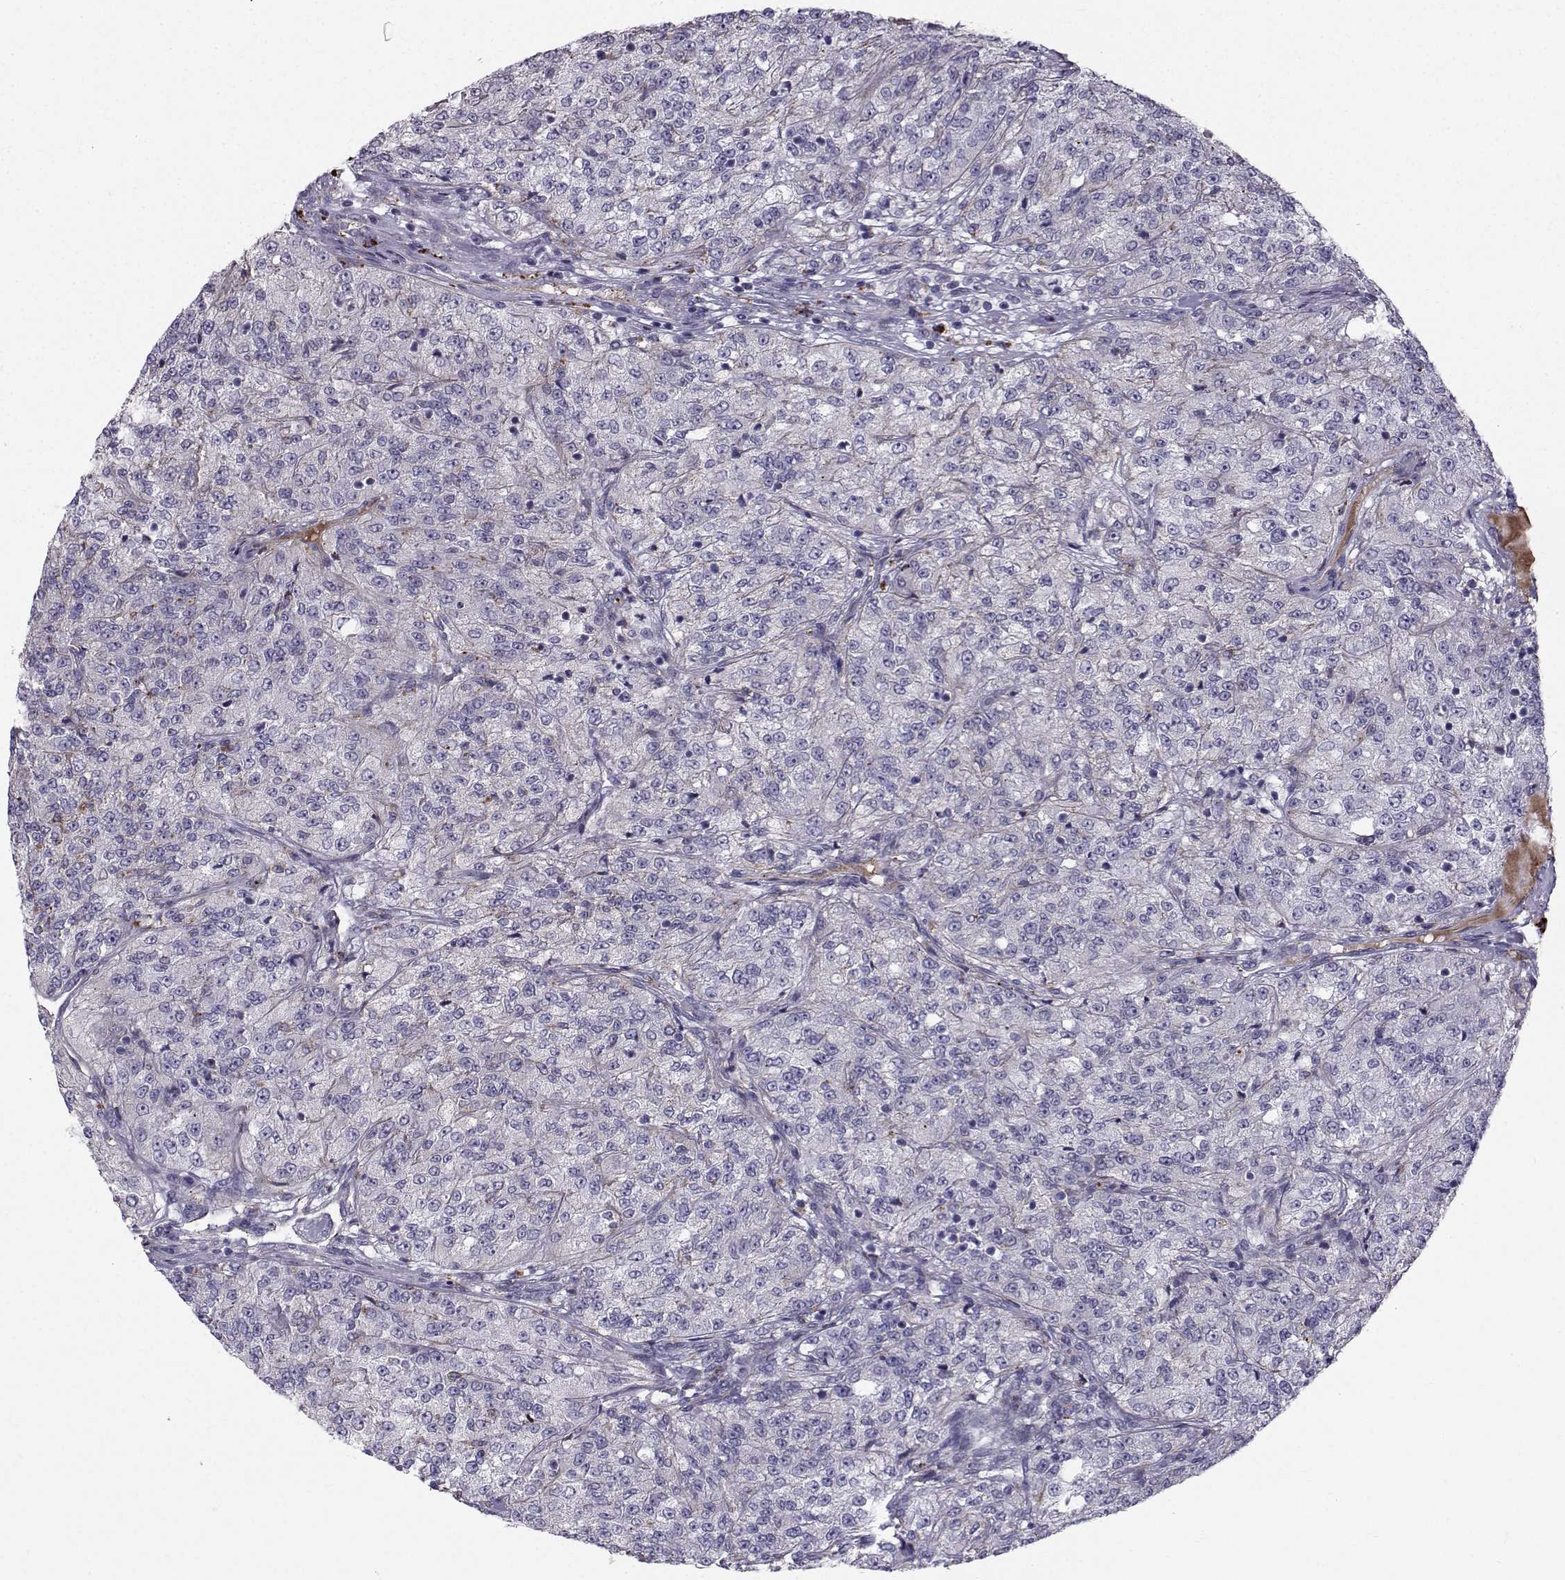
{"staining": {"intensity": "negative", "quantity": "none", "location": "none"}, "tissue": "renal cancer", "cell_type": "Tumor cells", "image_type": "cancer", "snomed": [{"axis": "morphology", "description": "Adenocarcinoma, NOS"}, {"axis": "topography", "description": "Kidney"}], "caption": "An immunohistochemistry photomicrograph of adenocarcinoma (renal) is shown. There is no staining in tumor cells of adenocarcinoma (renal).", "gene": "CALCR", "patient": {"sex": "female", "age": 63}}